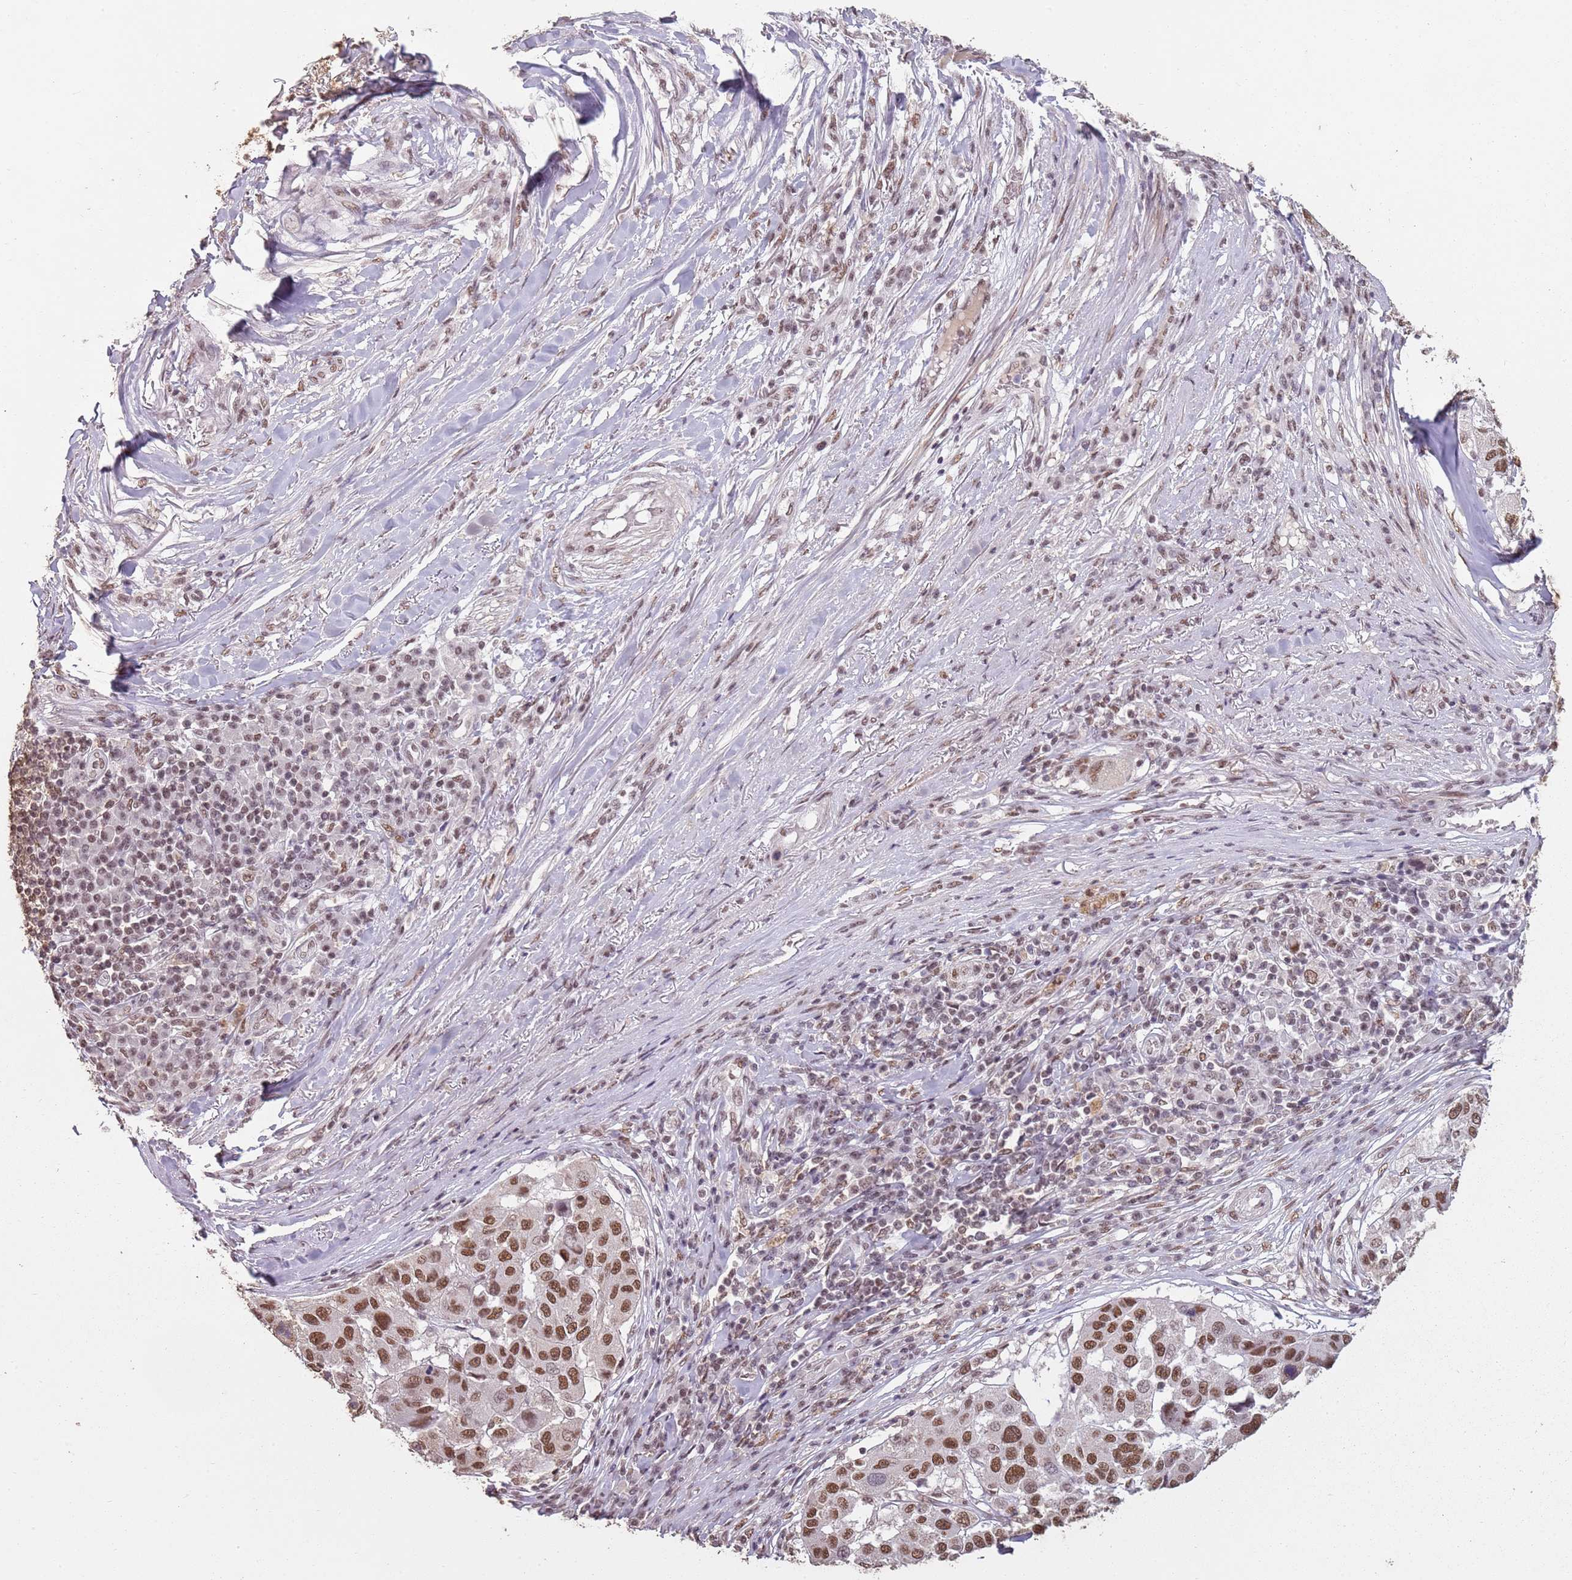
{"staining": {"intensity": "moderate", "quantity": ">75%", "location": "nuclear"}, "tissue": "melanoma", "cell_type": "Tumor cells", "image_type": "cancer", "snomed": [{"axis": "morphology", "description": "Malignant melanoma, NOS"}, {"axis": "topography", "description": "Skin"}], "caption": "About >75% of tumor cells in human melanoma display moderate nuclear protein expression as visualized by brown immunohistochemical staining.", "gene": "ARL14EP", "patient": {"sex": "female", "age": 66}}